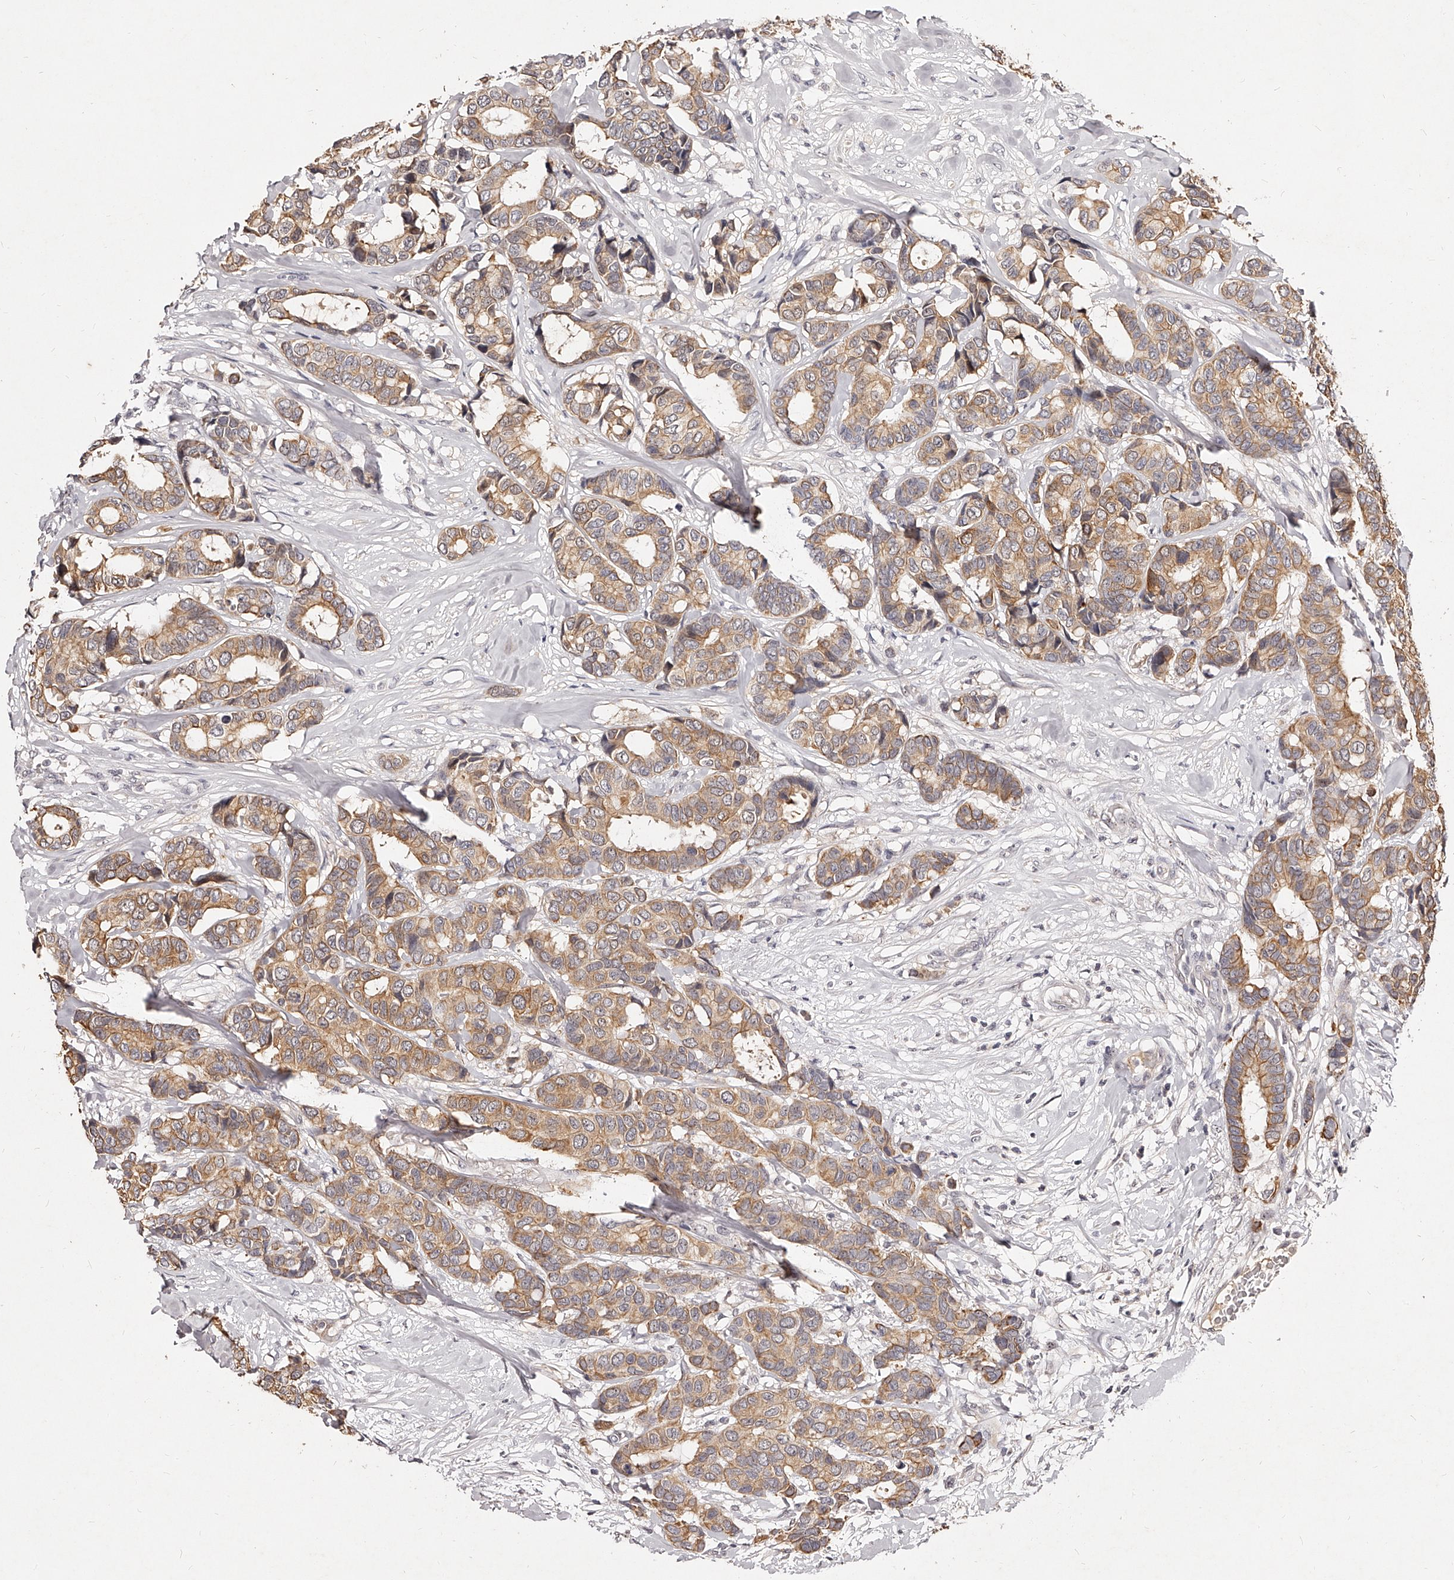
{"staining": {"intensity": "moderate", "quantity": ">75%", "location": "cytoplasmic/membranous"}, "tissue": "breast cancer", "cell_type": "Tumor cells", "image_type": "cancer", "snomed": [{"axis": "morphology", "description": "Duct carcinoma"}, {"axis": "topography", "description": "Breast"}], "caption": "Brown immunohistochemical staining in human breast cancer exhibits moderate cytoplasmic/membranous expression in about >75% of tumor cells.", "gene": "PHACTR1", "patient": {"sex": "female", "age": 87}}